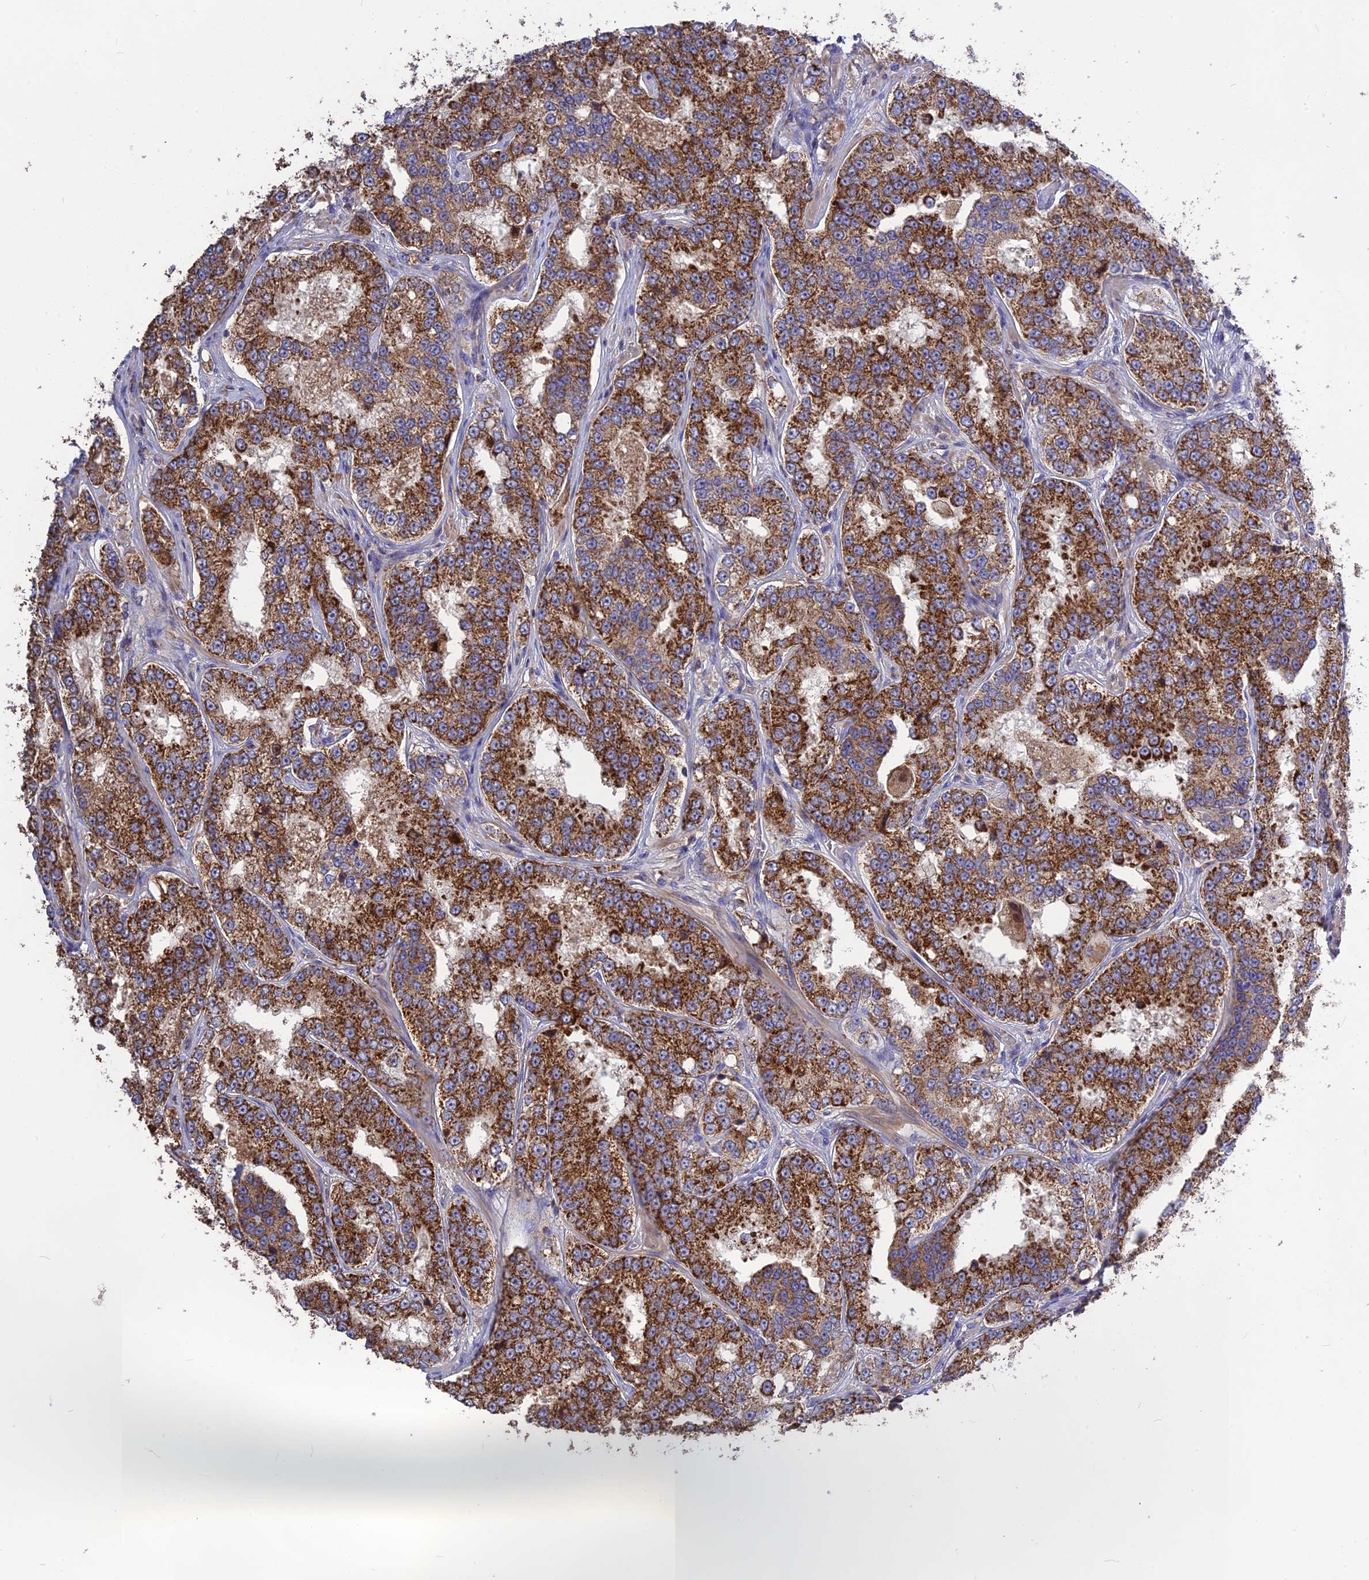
{"staining": {"intensity": "strong", "quantity": ">75%", "location": "cytoplasmic/membranous"}, "tissue": "prostate cancer", "cell_type": "Tumor cells", "image_type": "cancer", "snomed": [{"axis": "morphology", "description": "Normal tissue, NOS"}, {"axis": "morphology", "description": "Adenocarcinoma, High grade"}, {"axis": "topography", "description": "Prostate"}], "caption": "Strong cytoplasmic/membranous protein expression is appreciated in about >75% of tumor cells in prostate high-grade adenocarcinoma. (brown staining indicates protein expression, while blue staining denotes nuclei).", "gene": "NUDT8", "patient": {"sex": "male", "age": 83}}